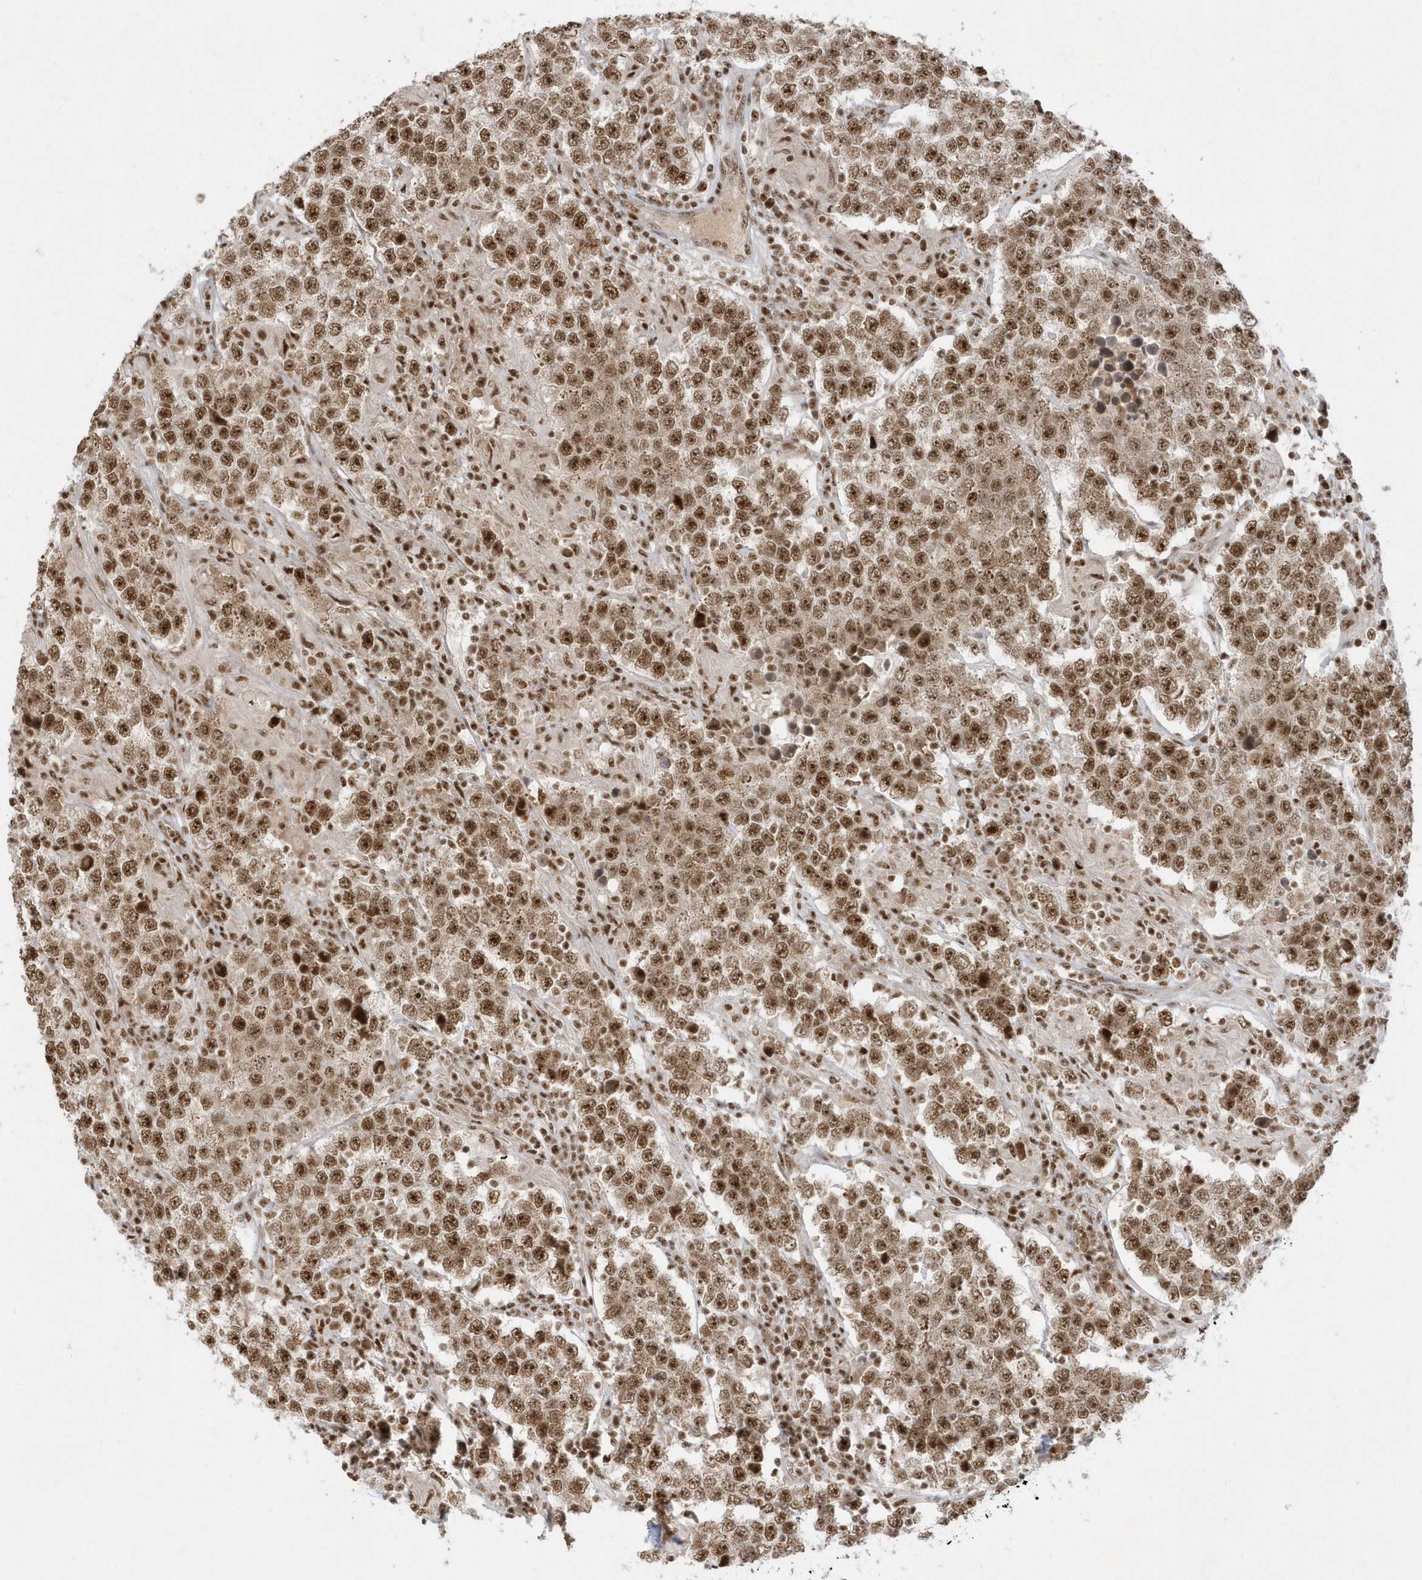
{"staining": {"intensity": "strong", "quantity": ">75%", "location": "nuclear"}, "tissue": "testis cancer", "cell_type": "Tumor cells", "image_type": "cancer", "snomed": [{"axis": "morphology", "description": "Normal tissue, NOS"}, {"axis": "morphology", "description": "Urothelial carcinoma, High grade"}, {"axis": "morphology", "description": "Seminoma, NOS"}, {"axis": "morphology", "description": "Carcinoma, Embryonal, NOS"}, {"axis": "topography", "description": "Urinary bladder"}, {"axis": "topography", "description": "Testis"}], "caption": "IHC (DAB (3,3'-diaminobenzidine)) staining of testis seminoma displays strong nuclear protein staining in about >75% of tumor cells.", "gene": "PPIL2", "patient": {"sex": "male", "age": 41}}